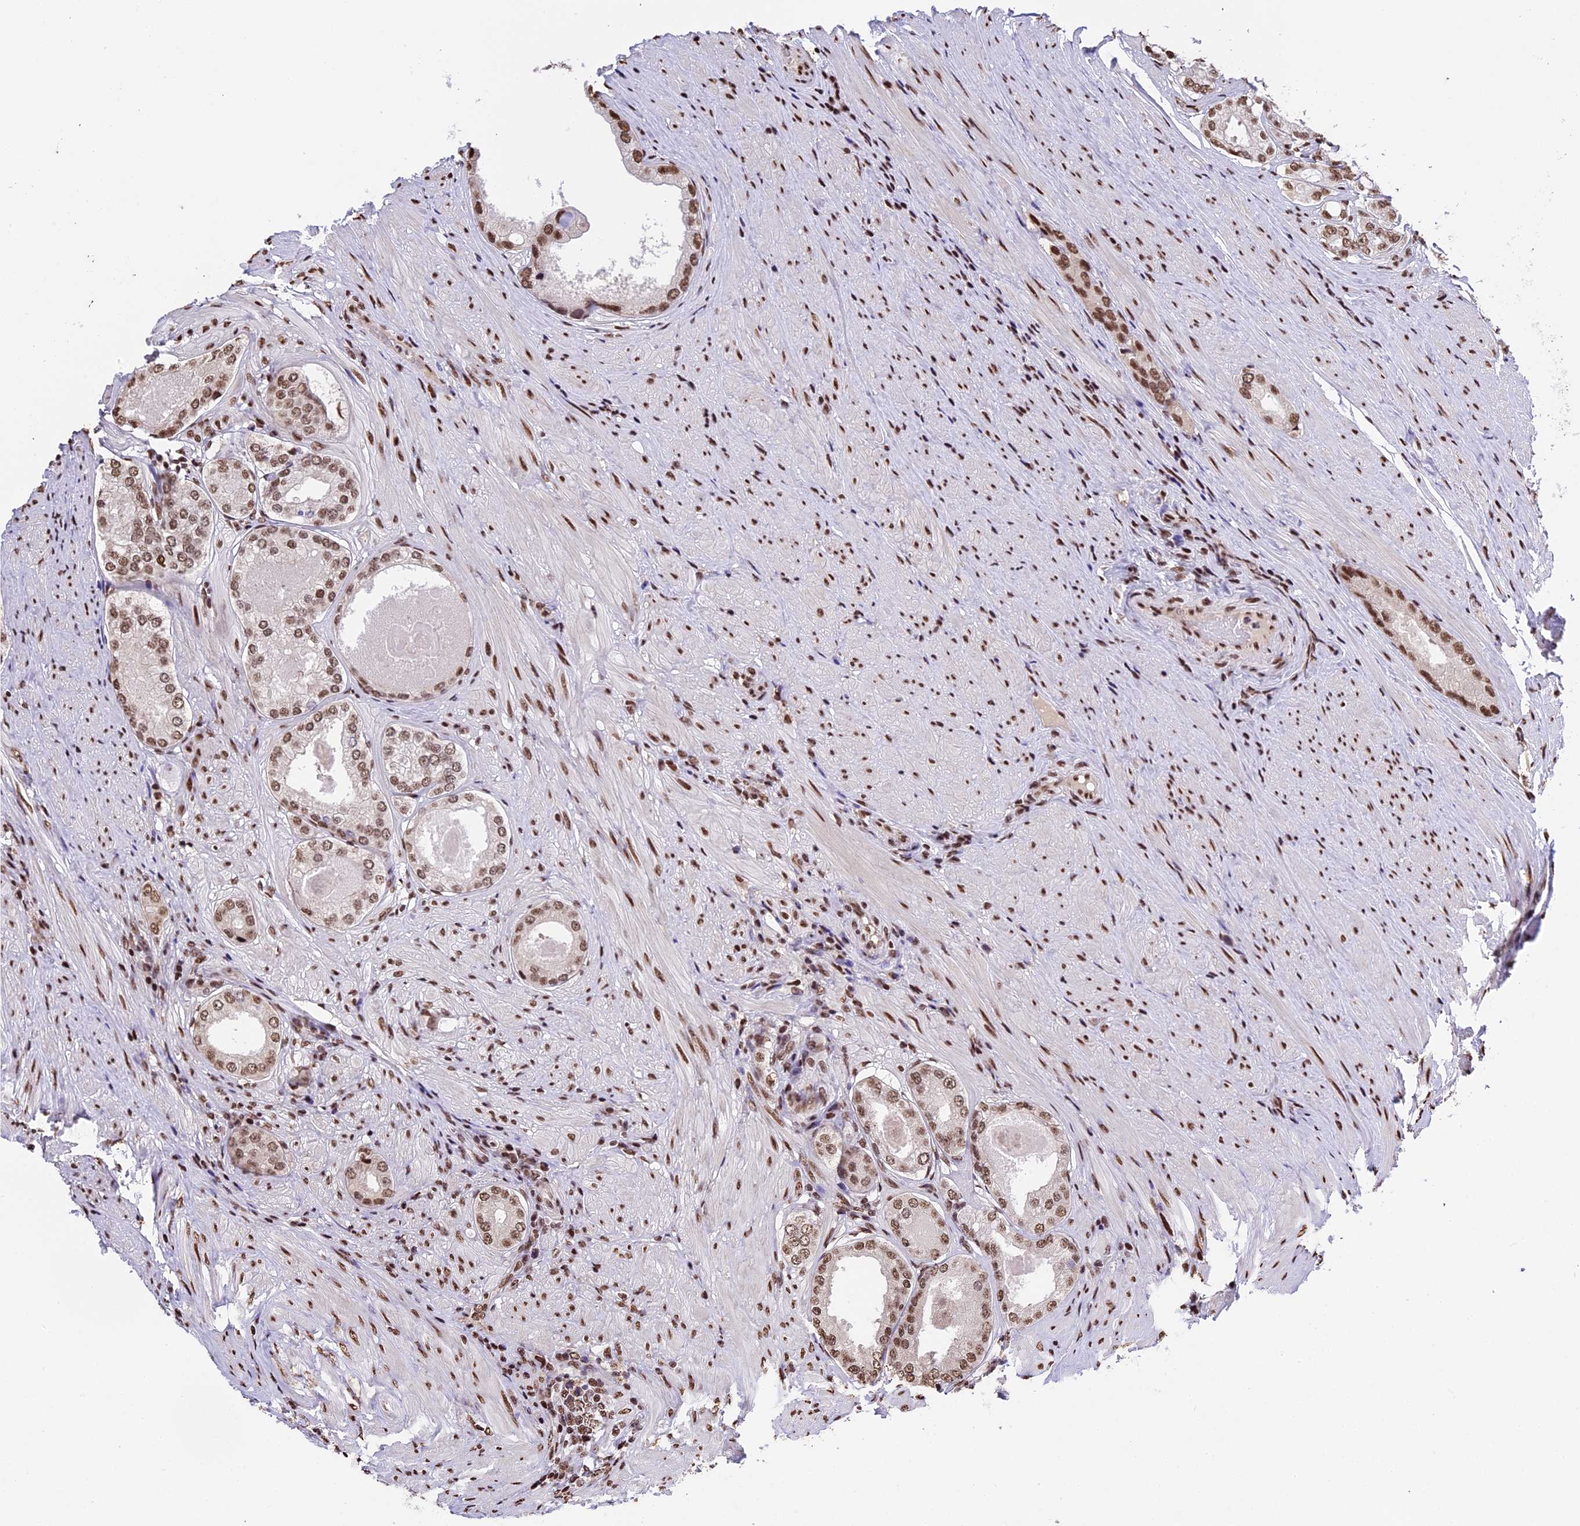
{"staining": {"intensity": "moderate", "quantity": "25%-75%", "location": "nuclear"}, "tissue": "prostate cancer", "cell_type": "Tumor cells", "image_type": "cancer", "snomed": [{"axis": "morphology", "description": "Adenocarcinoma, Low grade"}, {"axis": "topography", "description": "Prostate"}], "caption": "This is an image of immunohistochemistry (IHC) staining of prostate adenocarcinoma (low-grade), which shows moderate staining in the nuclear of tumor cells.", "gene": "POLR3E", "patient": {"sex": "male", "age": 68}}